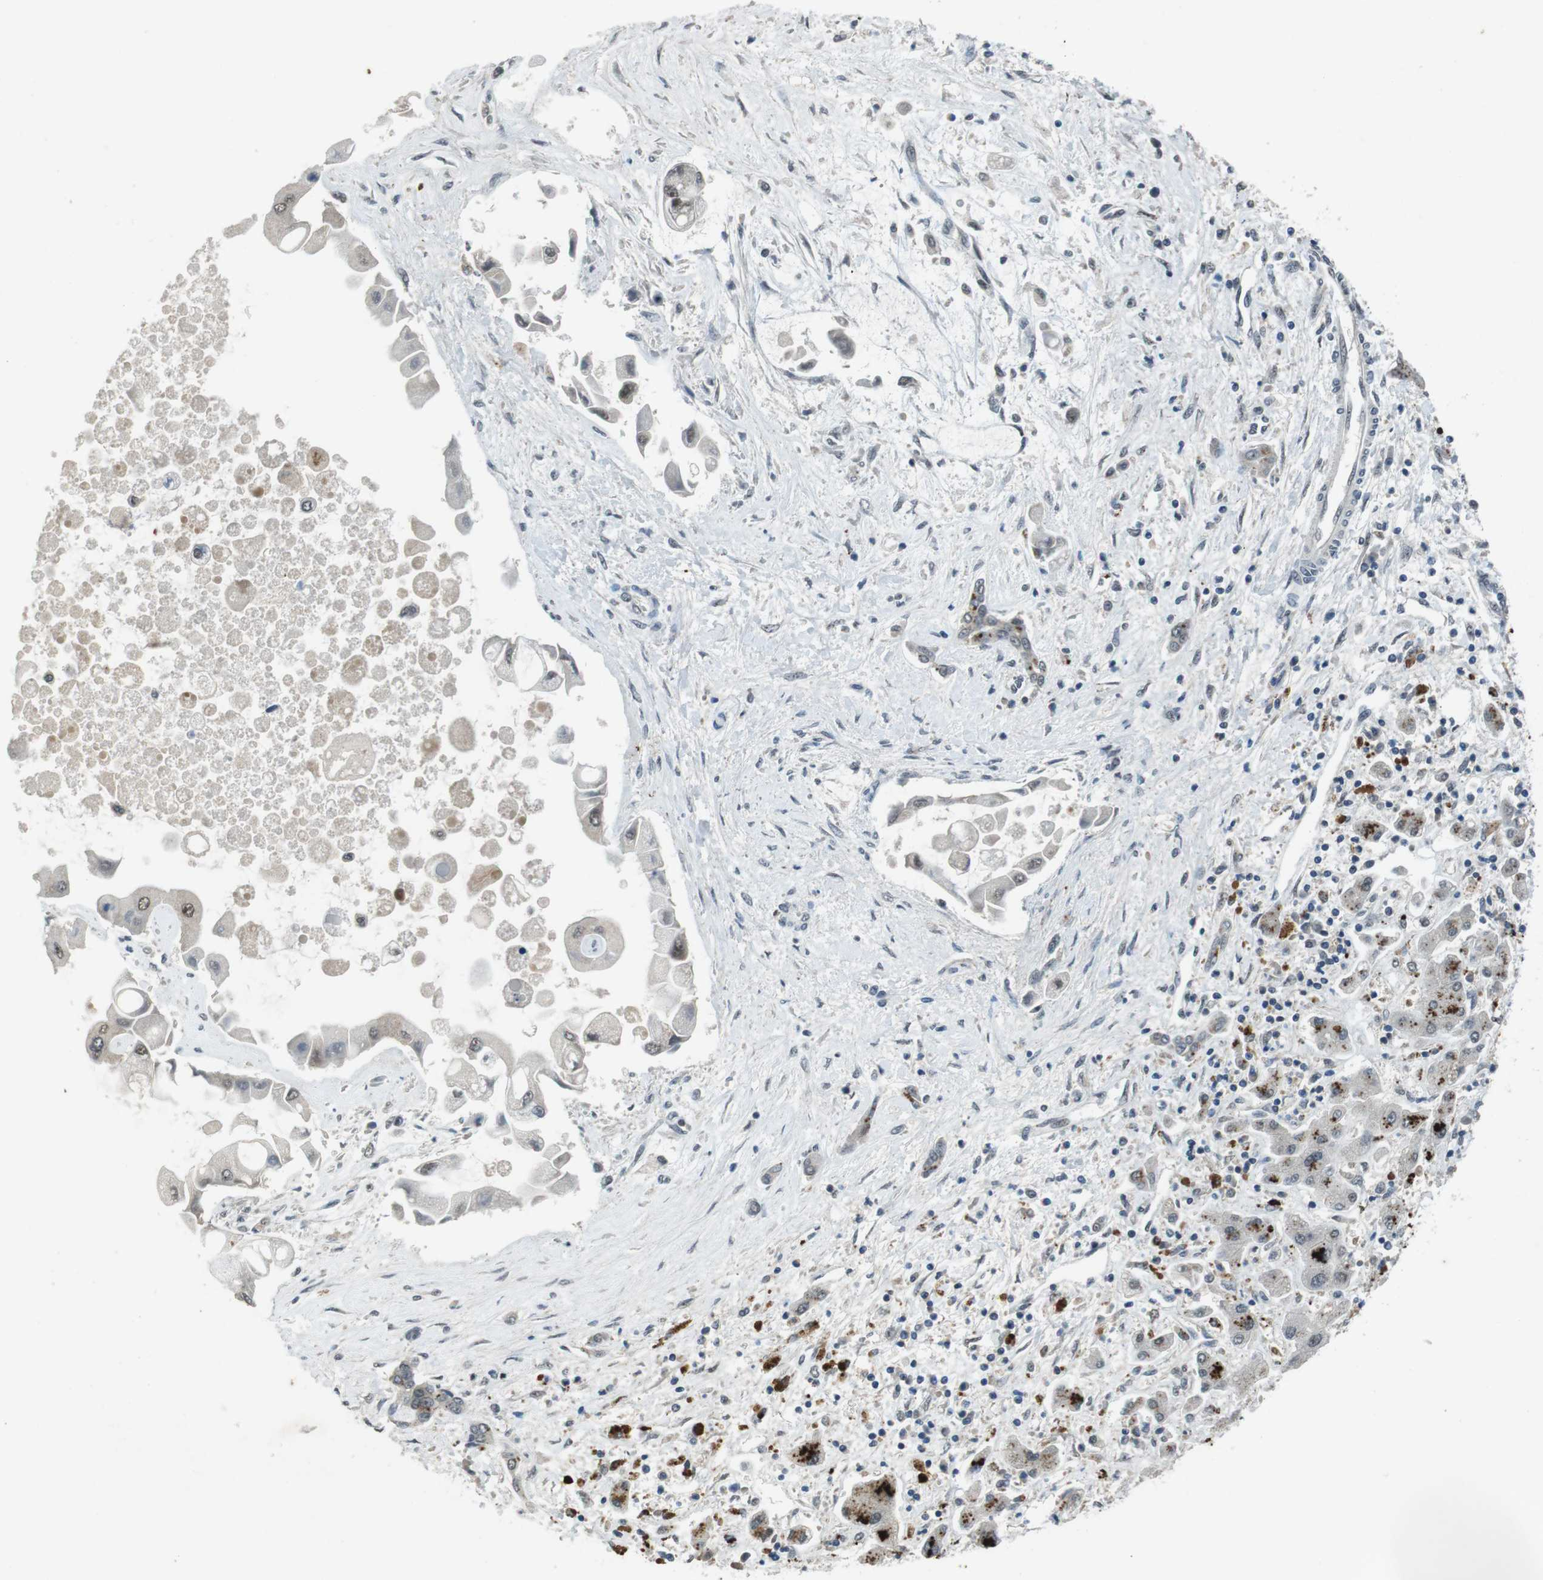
{"staining": {"intensity": "moderate", "quantity": "<25%", "location": "cytoplasmic/membranous,nuclear"}, "tissue": "liver cancer", "cell_type": "Tumor cells", "image_type": "cancer", "snomed": [{"axis": "morphology", "description": "Cholangiocarcinoma"}, {"axis": "topography", "description": "Liver"}], "caption": "Moderate cytoplasmic/membranous and nuclear positivity for a protein is present in approximately <25% of tumor cells of liver cancer using immunohistochemistry (IHC).", "gene": "USP7", "patient": {"sex": "male", "age": 50}}